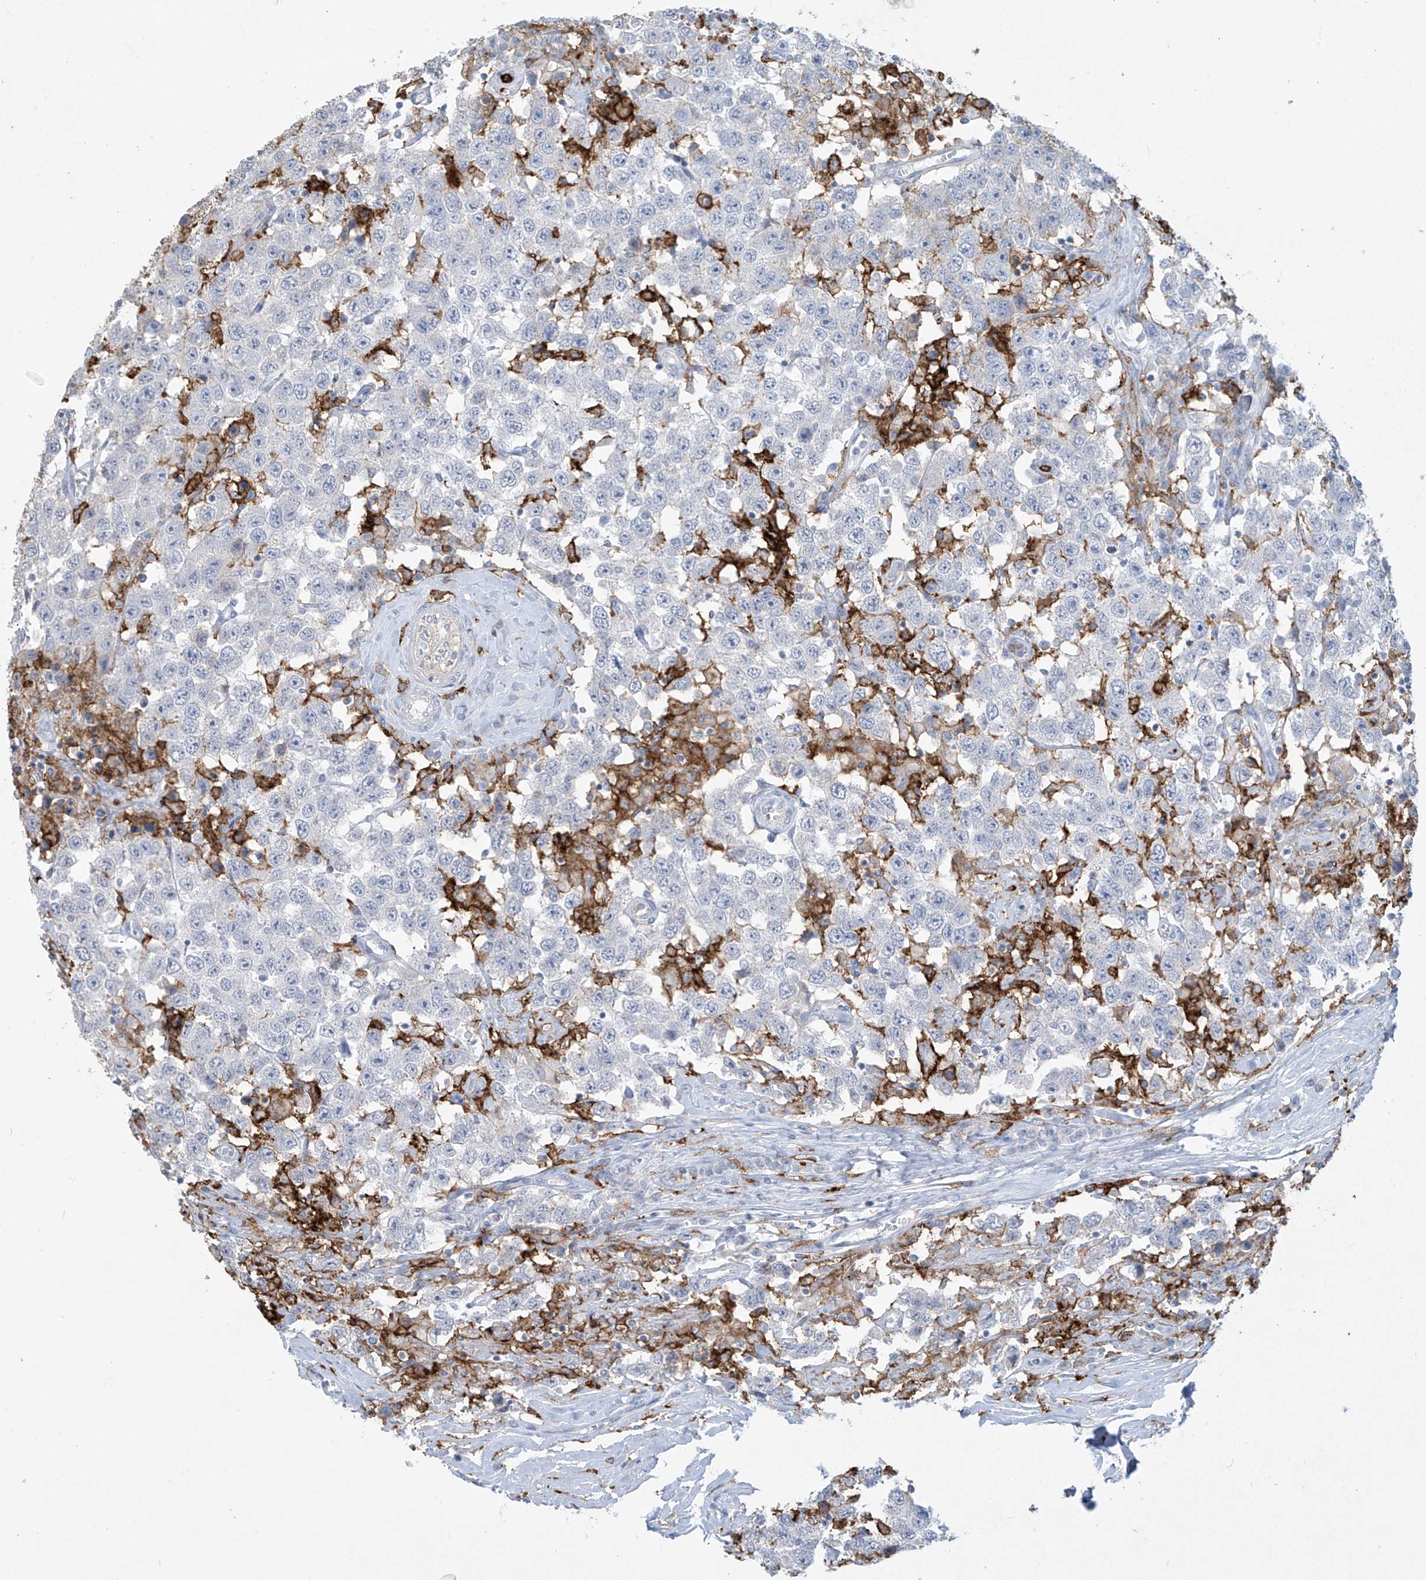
{"staining": {"intensity": "negative", "quantity": "none", "location": "none"}, "tissue": "testis cancer", "cell_type": "Tumor cells", "image_type": "cancer", "snomed": [{"axis": "morphology", "description": "Seminoma, NOS"}, {"axis": "topography", "description": "Testis"}], "caption": "IHC of human testis seminoma displays no staining in tumor cells.", "gene": "FCGR3A", "patient": {"sex": "male", "age": 41}}